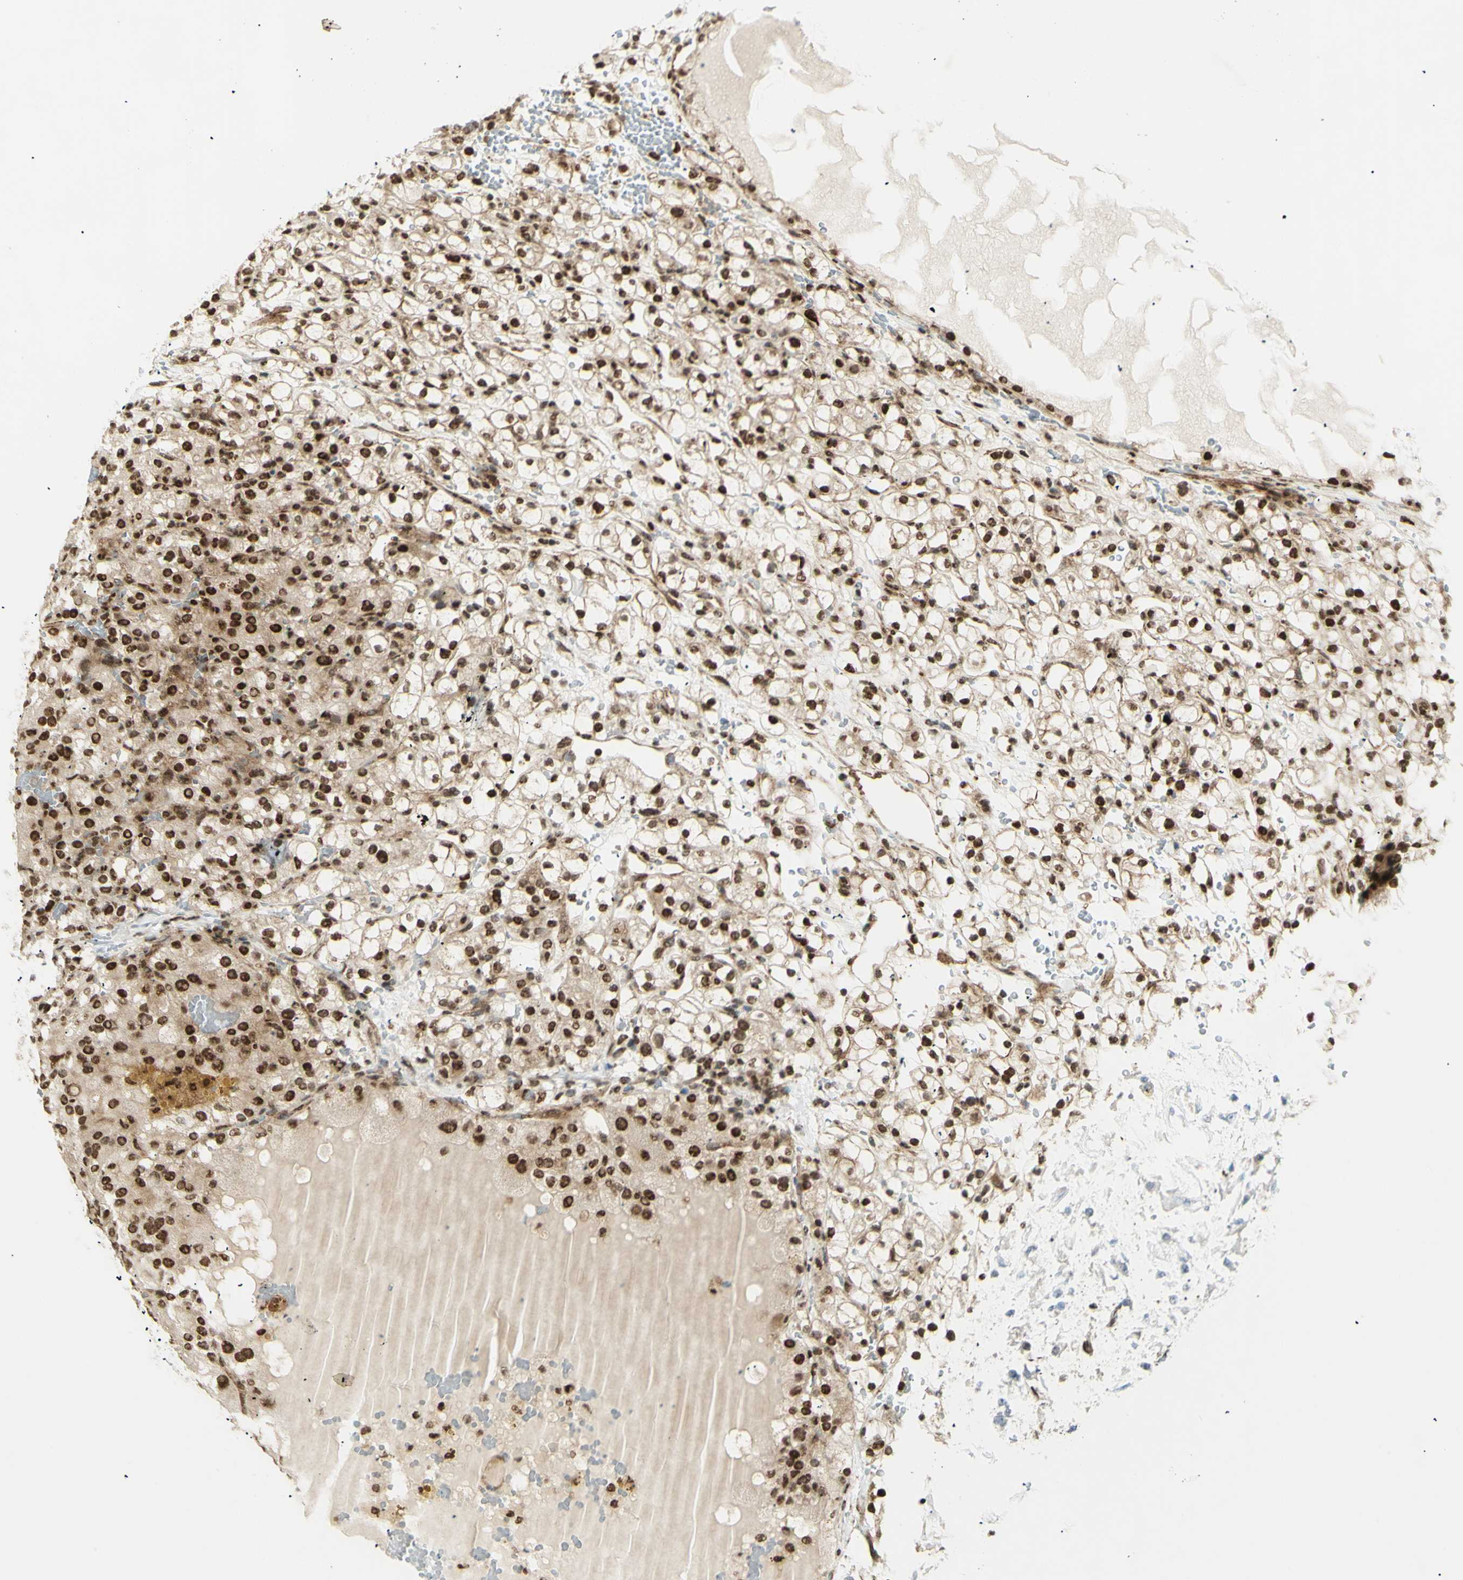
{"staining": {"intensity": "moderate", "quantity": ">75%", "location": "nuclear"}, "tissue": "renal cancer", "cell_type": "Tumor cells", "image_type": "cancer", "snomed": [{"axis": "morphology", "description": "Adenocarcinoma, NOS"}, {"axis": "topography", "description": "Kidney"}], "caption": "Immunohistochemistry image of neoplastic tissue: human renal cancer stained using immunohistochemistry (IHC) exhibits medium levels of moderate protein expression localized specifically in the nuclear of tumor cells, appearing as a nuclear brown color.", "gene": "ZMYM6", "patient": {"sex": "male", "age": 61}}